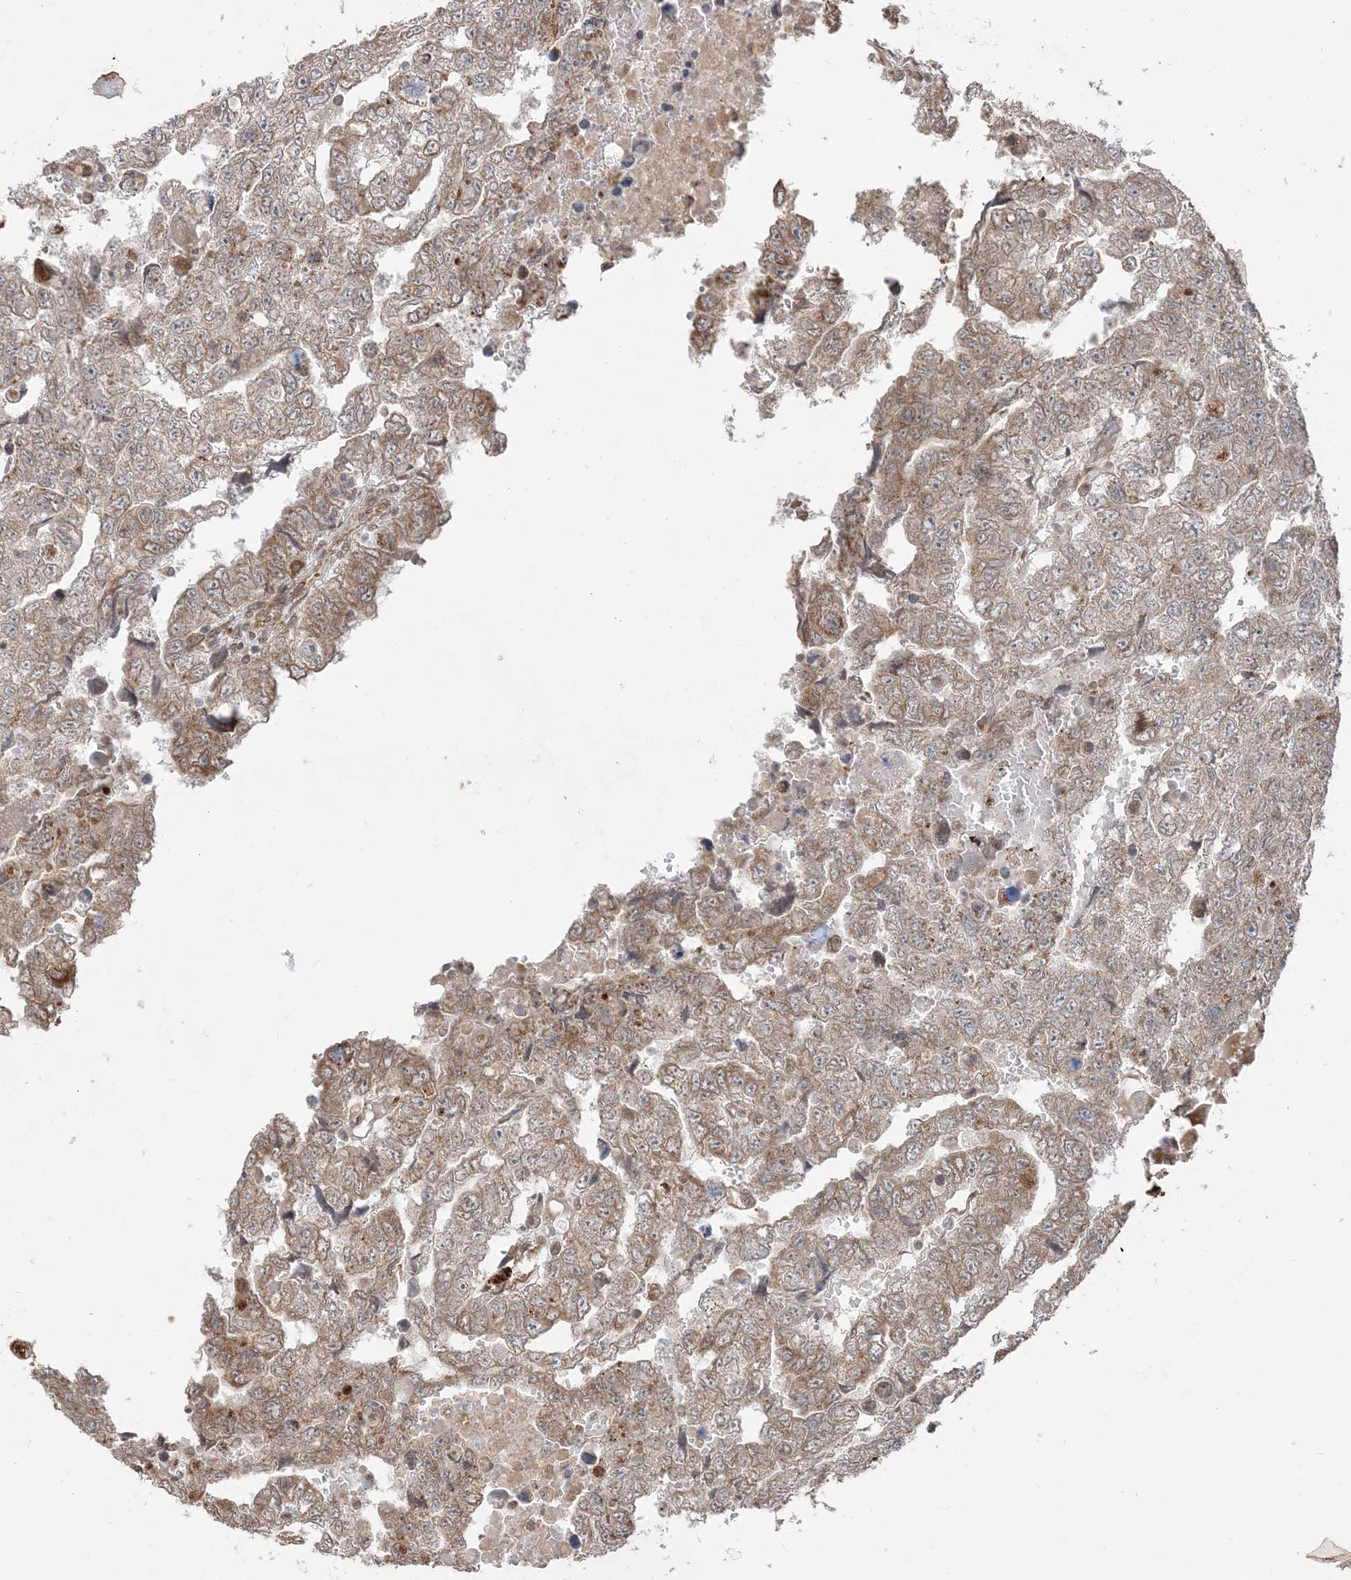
{"staining": {"intensity": "moderate", "quantity": "25%-75%", "location": "cytoplasmic/membranous"}, "tissue": "testis cancer", "cell_type": "Tumor cells", "image_type": "cancer", "snomed": [{"axis": "morphology", "description": "Carcinoma, Embryonal, NOS"}, {"axis": "topography", "description": "Testis"}], "caption": "Immunohistochemistry of human testis cancer shows medium levels of moderate cytoplasmic/membranous staining in about 25%-75% of tumor cells. (DAB (3,3'-diaminobenzidine) IHC with brightfield microscopy, high magnification).", "gene": "TMED10", "patient": {"sex": "male", "age": 45}}